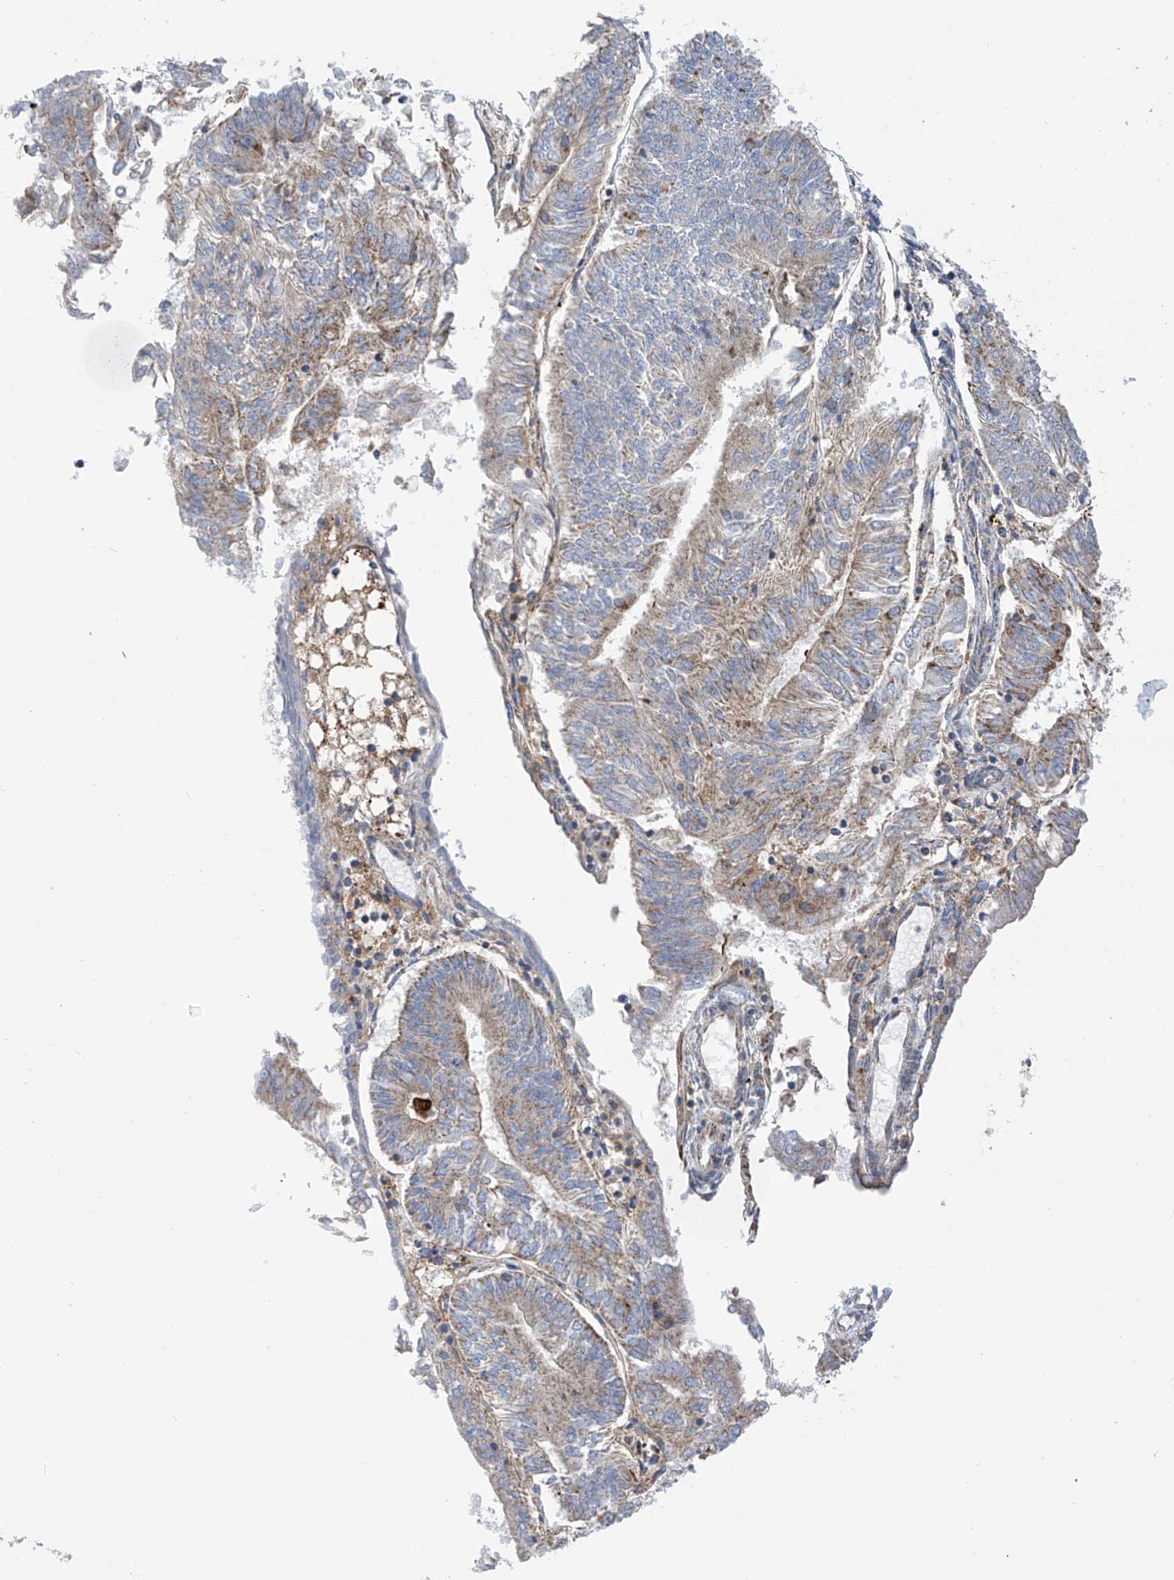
{"staining": {"intensity": "moderate", "quantity": "<25%", "location": "cytoplasmic/membranous"}, "tissue": "endometrial cancer", "cell_type": "Tumor cells", "image_type": "cancer", "snomed": [{"axis": "morphology", "description": "Adenocarcinoma, NOS"}, {"axis": "topography", "description": "Endometrium"}], "caption": "About <25% of tumor cells in human endometrial adenocarcinoma demonstrate moderate cytoplasmic/membranous protein expression as visualized by brown immunohistochemical staining.", "gene": "P2RX7", "patient": {"sex": "female", "age": 58}}